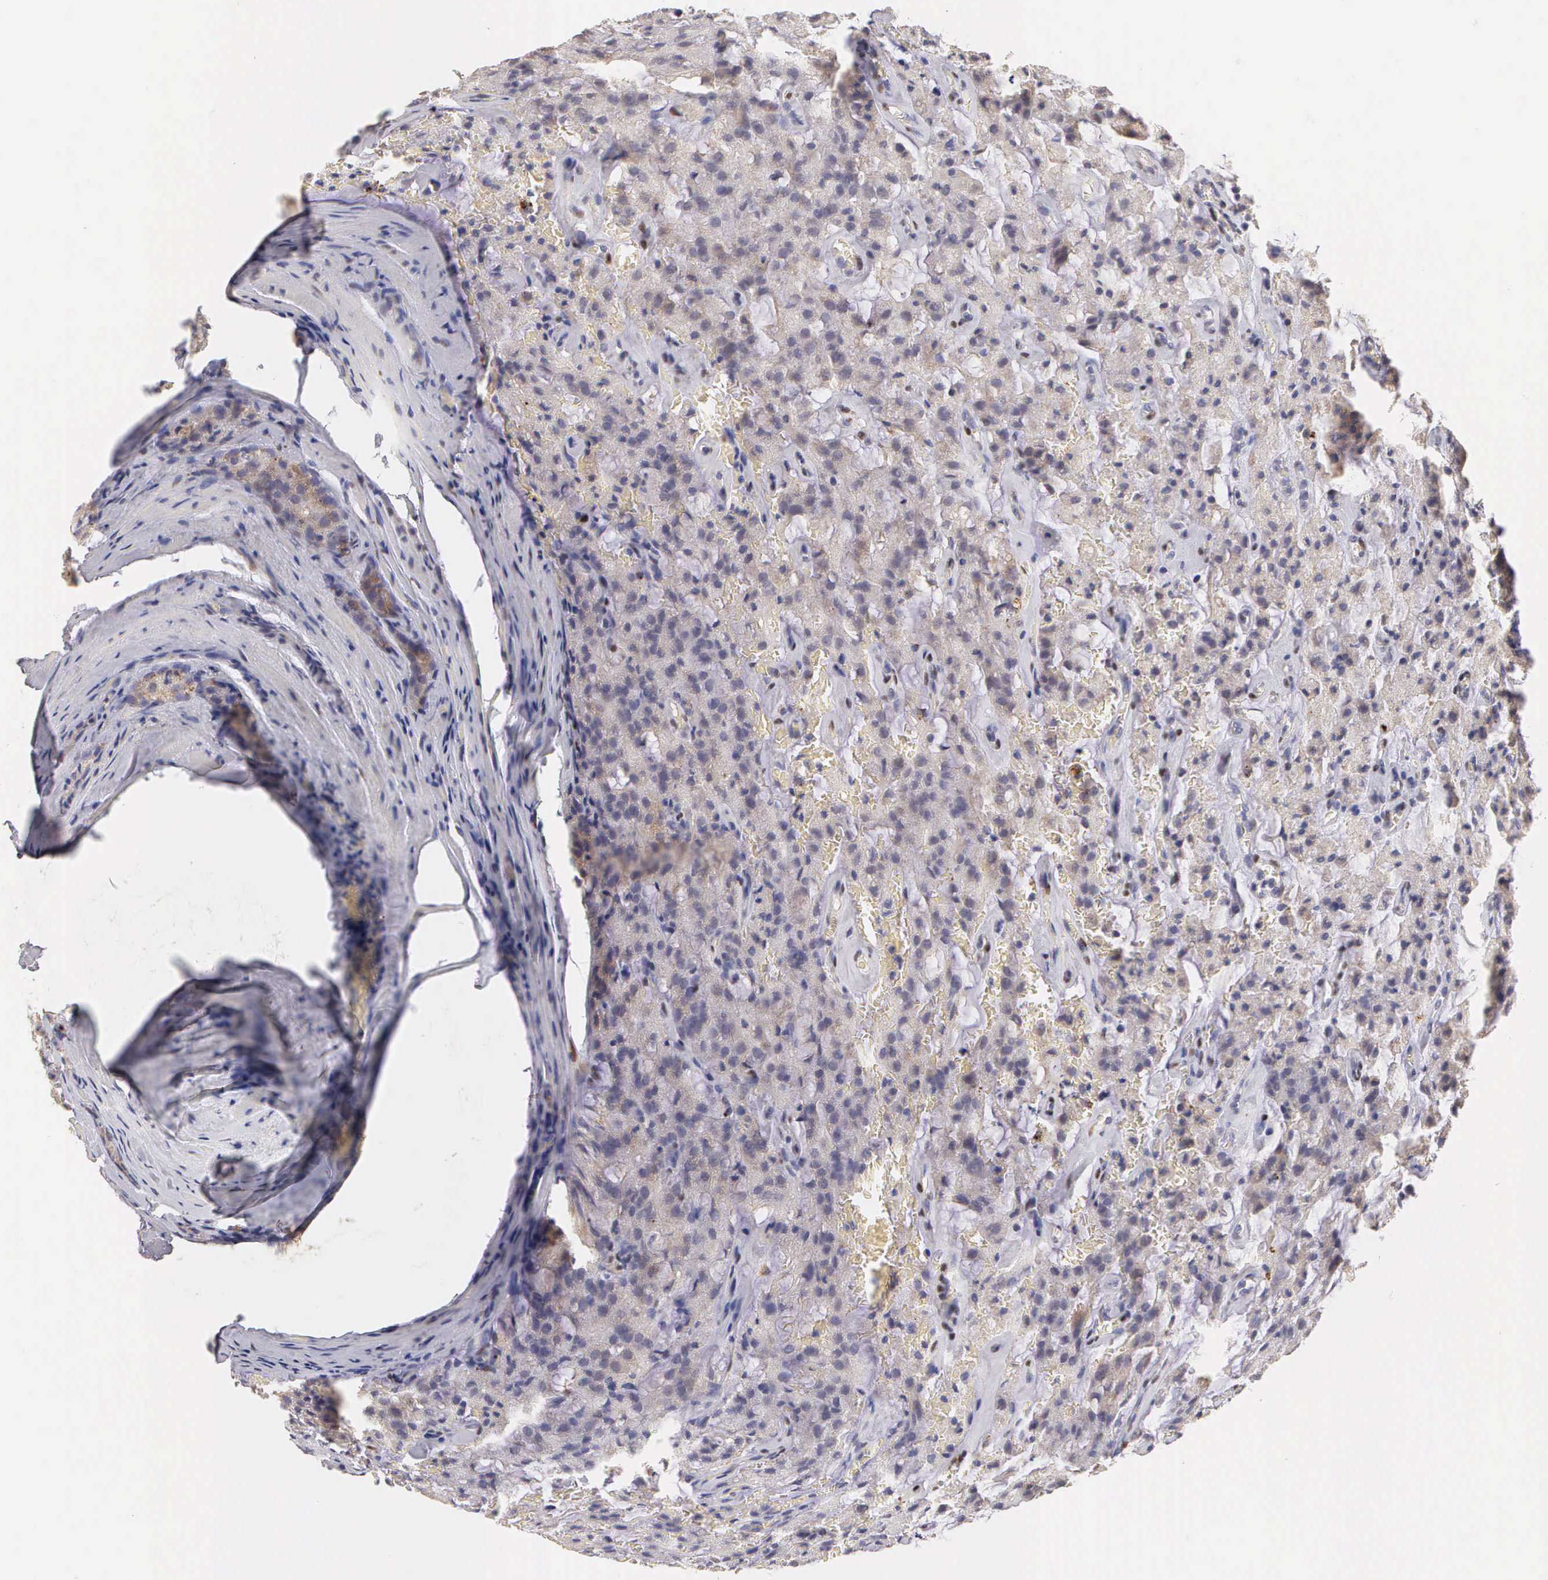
{"staining": {"intensity": "weak", "quantity": ">75%", "location": "cytoplasmic/membranous"}, "tissue": "prostate cancer", "cell_type": "Tumor cells", "image_type": "cancer", "snomed": [{"axis": "morphology", "description": "Adenocarcinoma, Medium grade"}, {"axis": "topography", "description": "Prostate"}], "caption": "Protein staining shows weak cytoplasmic/membranous expression in approximately >75% of tumor cells in prostate medium-grade adenocarcinoma.", "gene": "ESR1", "patient": {"sex": "male", "age": 60}}